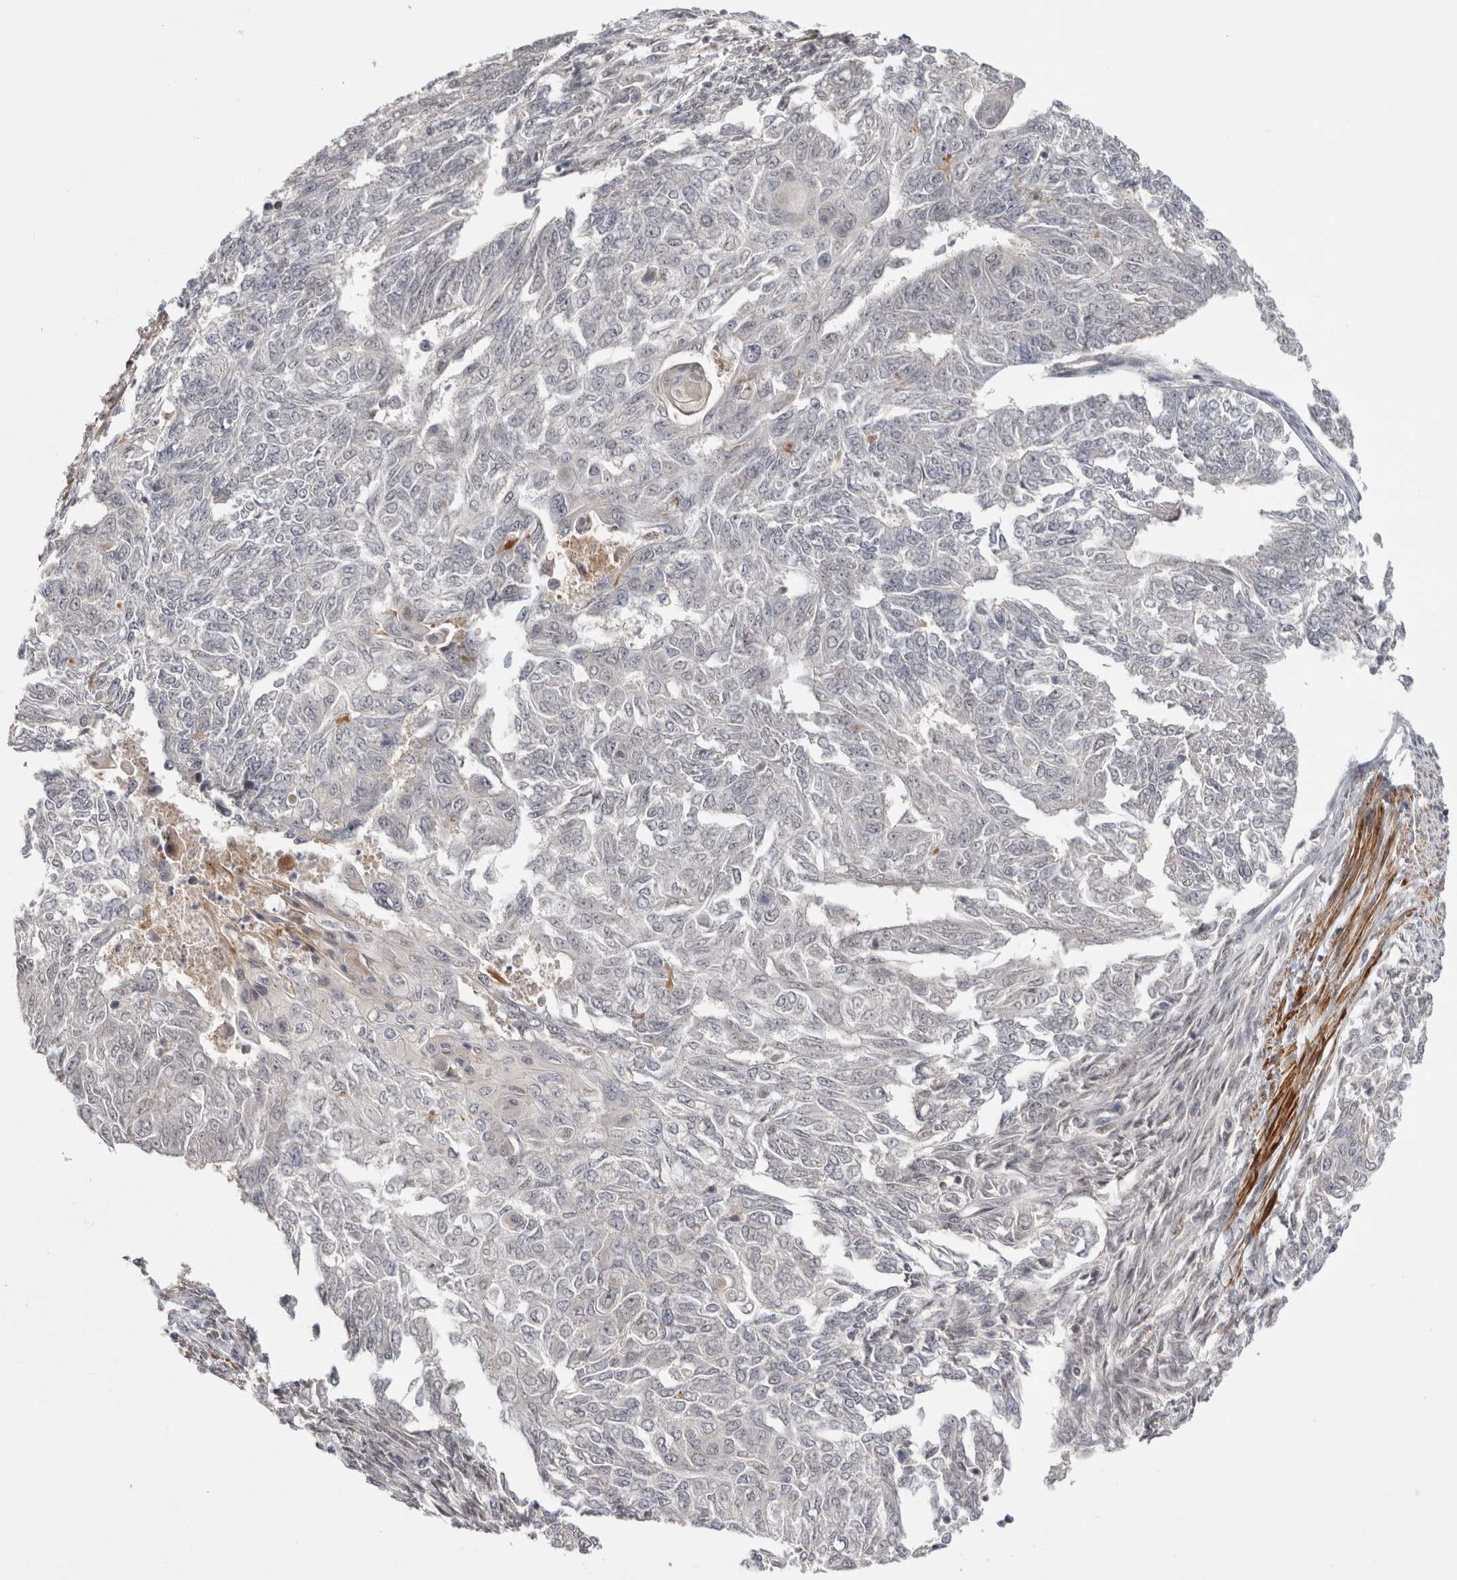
{"staining": {"intensity": "negative", "quantity": "none", "location": "none"}, "tissue": "endometrial cancer", "cell_type": "Tumor cells", "image_type": "cancer", "snomed": [{"axis": "morphology", "description": "Adenocarcinoma, NOS"}, {"axis": "topography", "description": "Endometrium"}], "caption": "Immunohistochemical staining of endometrial adenocarcinoma reveals no significant expression in tumor cells. (Brightfield microscopy of DAB (3,3'-diaminobenzidine) immunohistochemistry (IHC) at high magnification).", "gene": "ZNF318", "patient": {"sex": "female", "age": 32}}